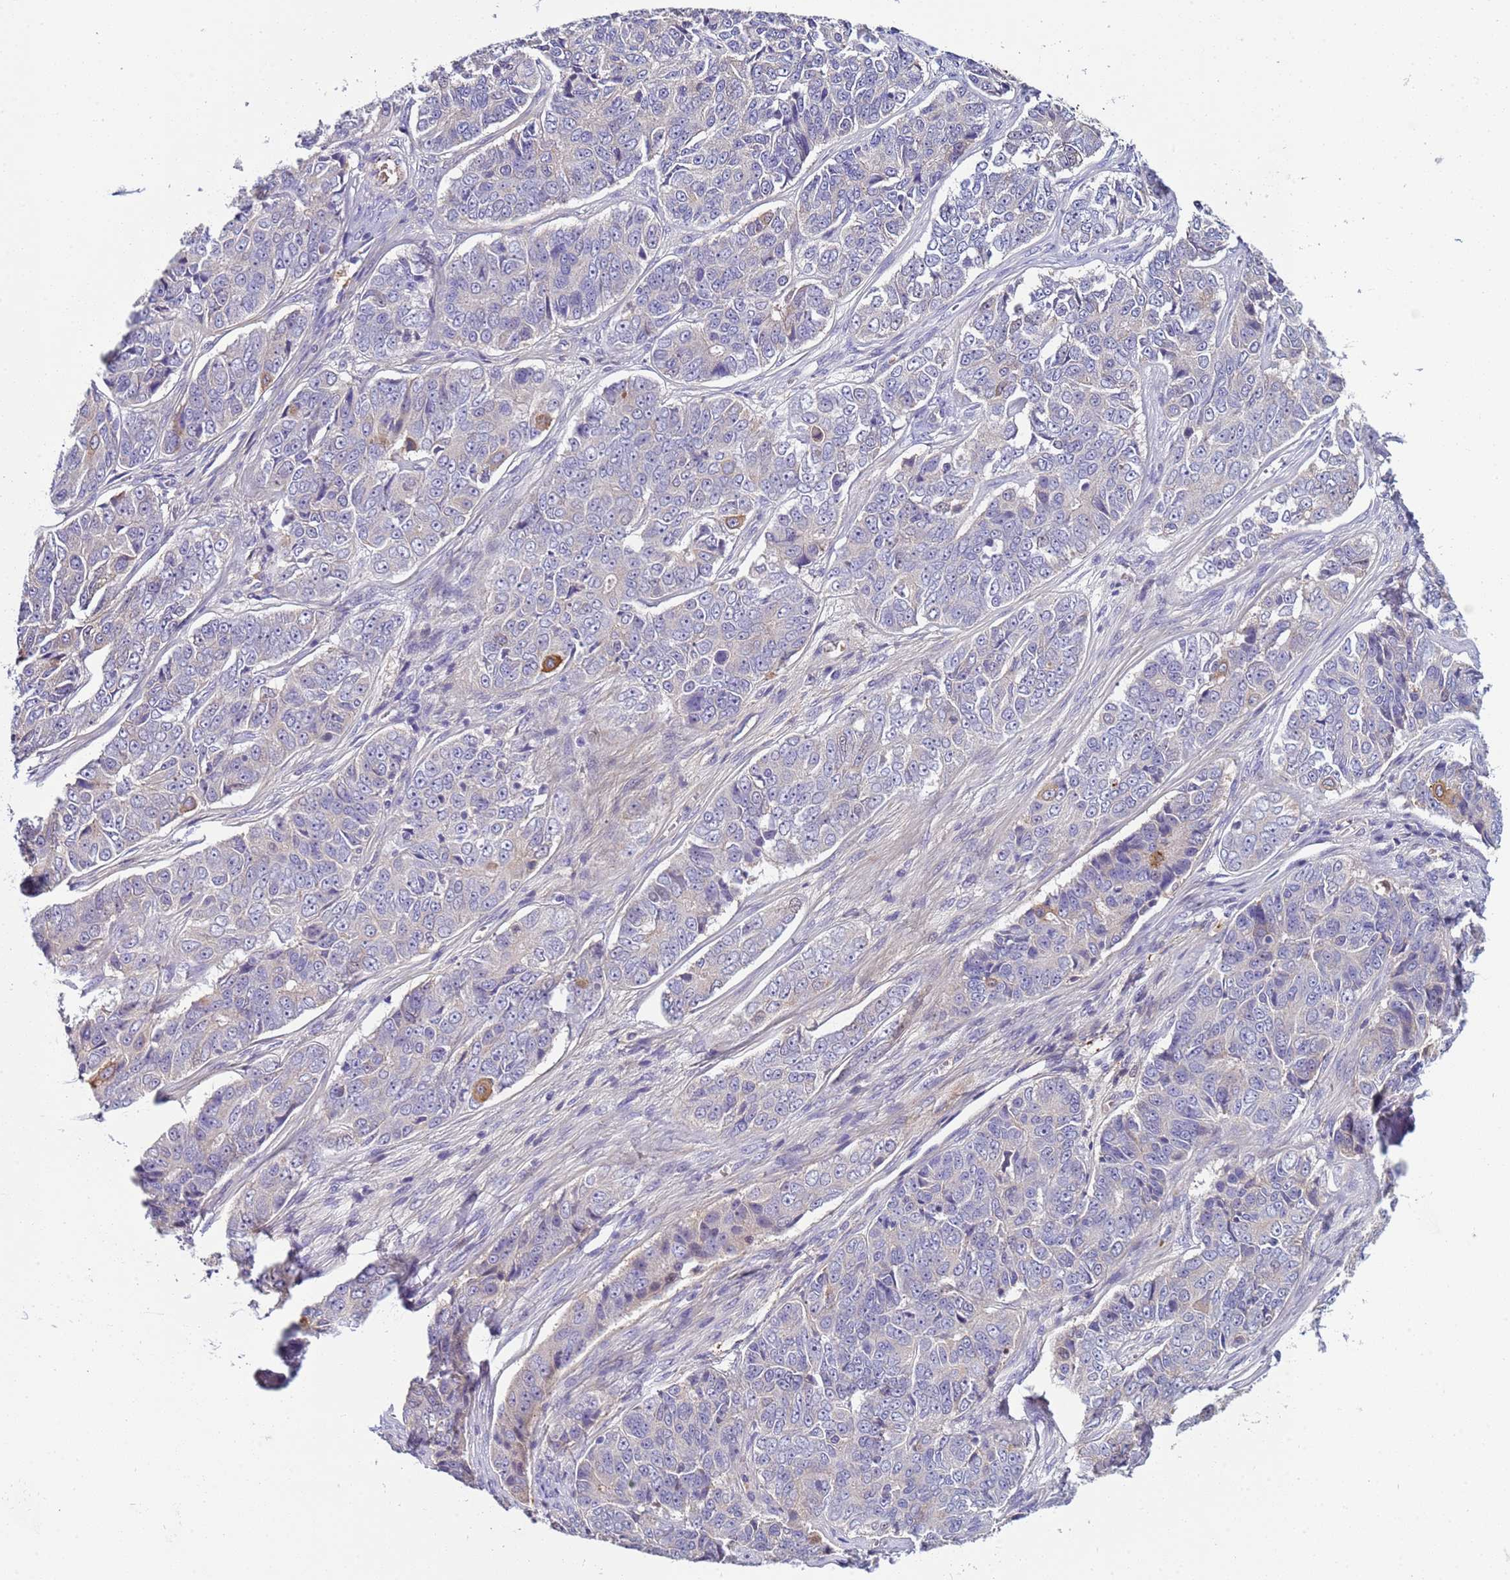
{"staining": {"intensity": "negative", "quantity": "none", "location": "none"}, "tissue": "ovarian cancer", "cell_type": "Tumor cells", "image_type": "cancer", "snomed": [{"axis": "morphology", "description": "Carcinoma, endometroid"}, {"axis": "topography", "description": "Ovary"}], "caption": "The histopathology image demonstrates no staining of tumor cells in ovarian endometroid carcinoma.", "gene": "TRIM51", "patient": {"sex": "female", "age": 51}}